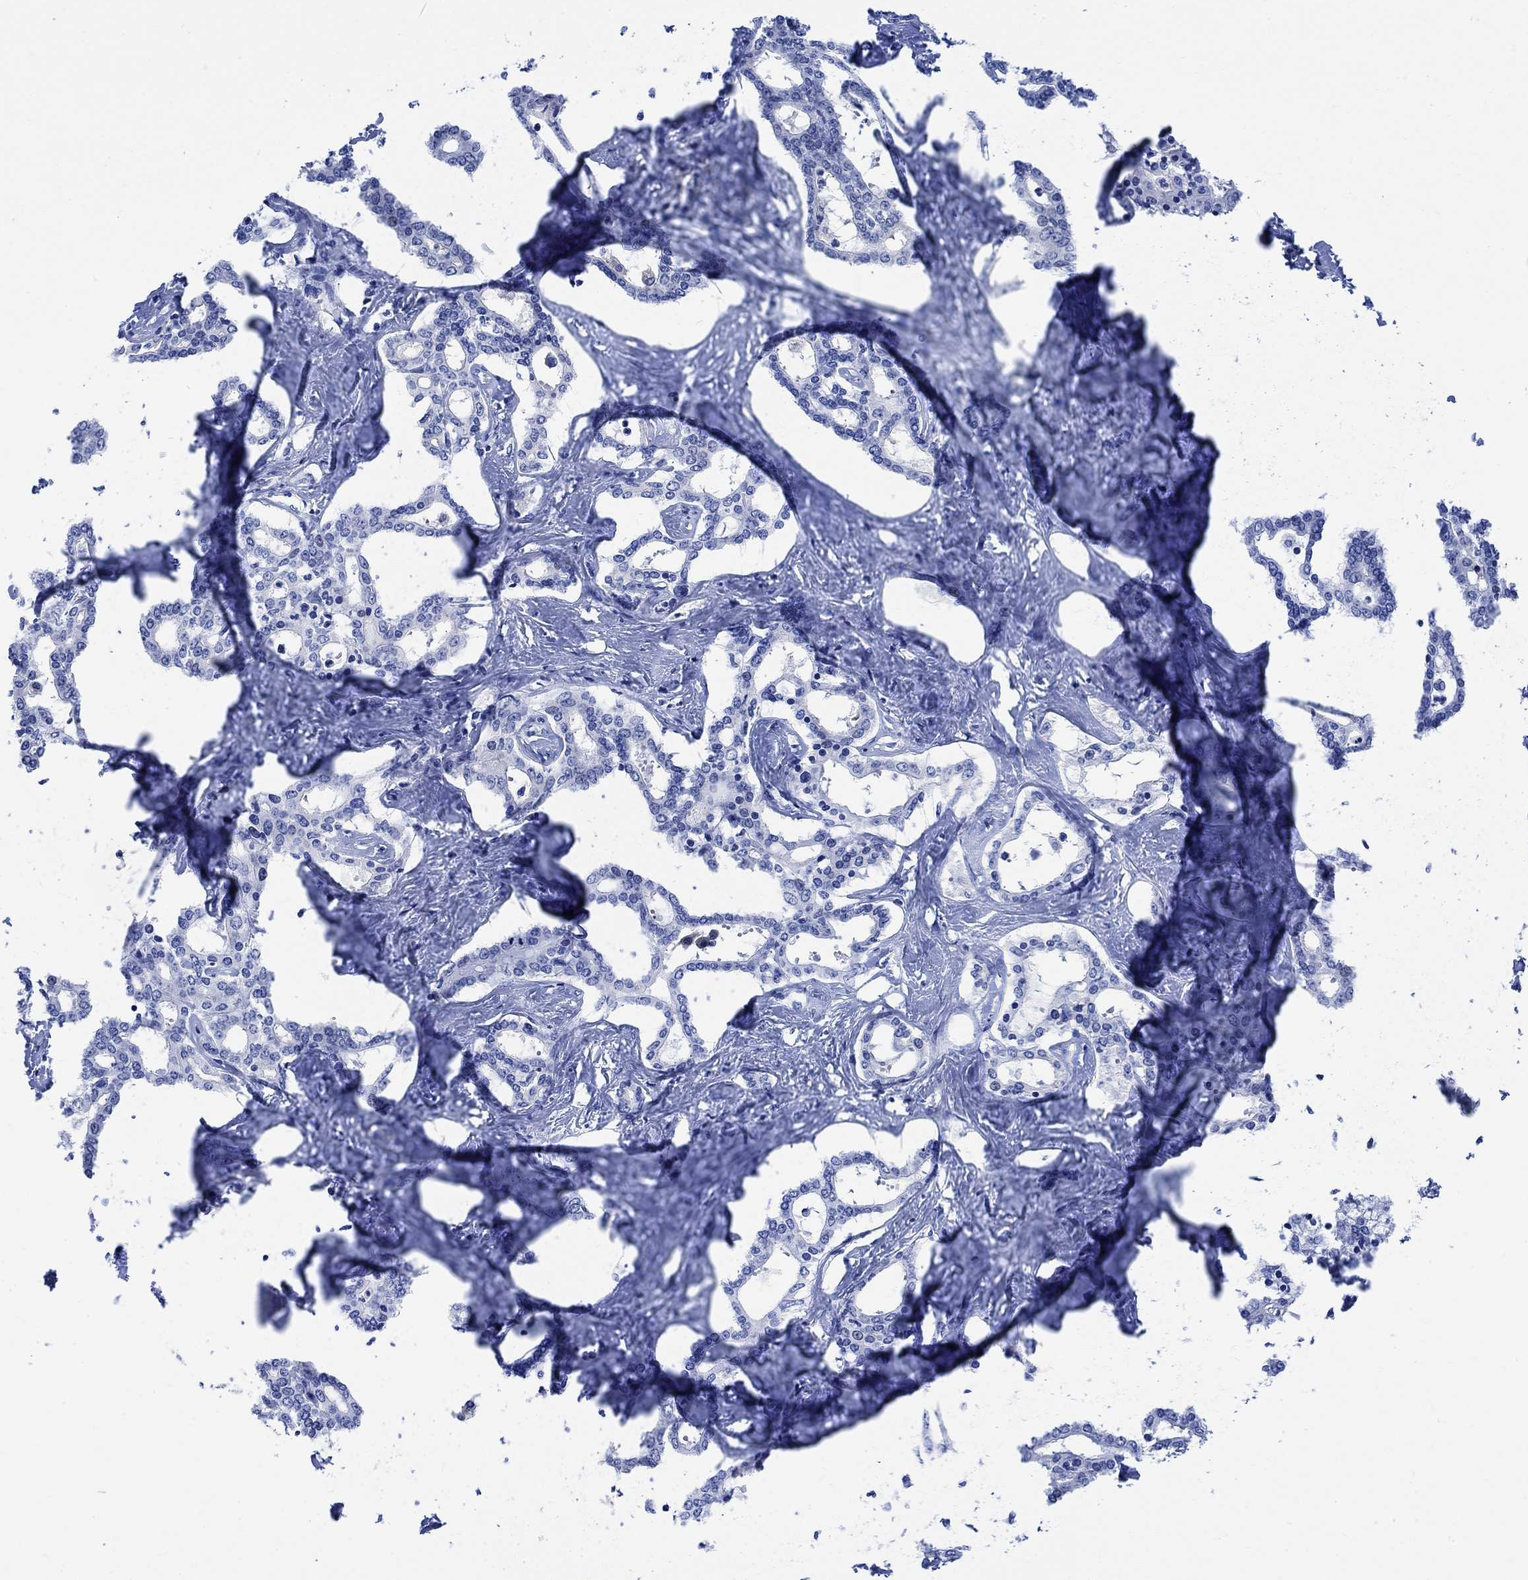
{"staining": {"intensity": "negative", "quantity": "none", "location": "none"}, "tissue": "liver cancer", "cell_type": "Tumor cells", "image_type": "cancer", "snomed": [{"axis": "morphology", "description": "Cholangiocarcinoma"}, {"axis": "topography", "description": "Liver"}], "caption": "Image shows no protein staining in tumor cells of liver cancer (cholangiocarcinoma) tissue.", "gene": "ARSK", "patient": {"sex": "female", "age": 47}}